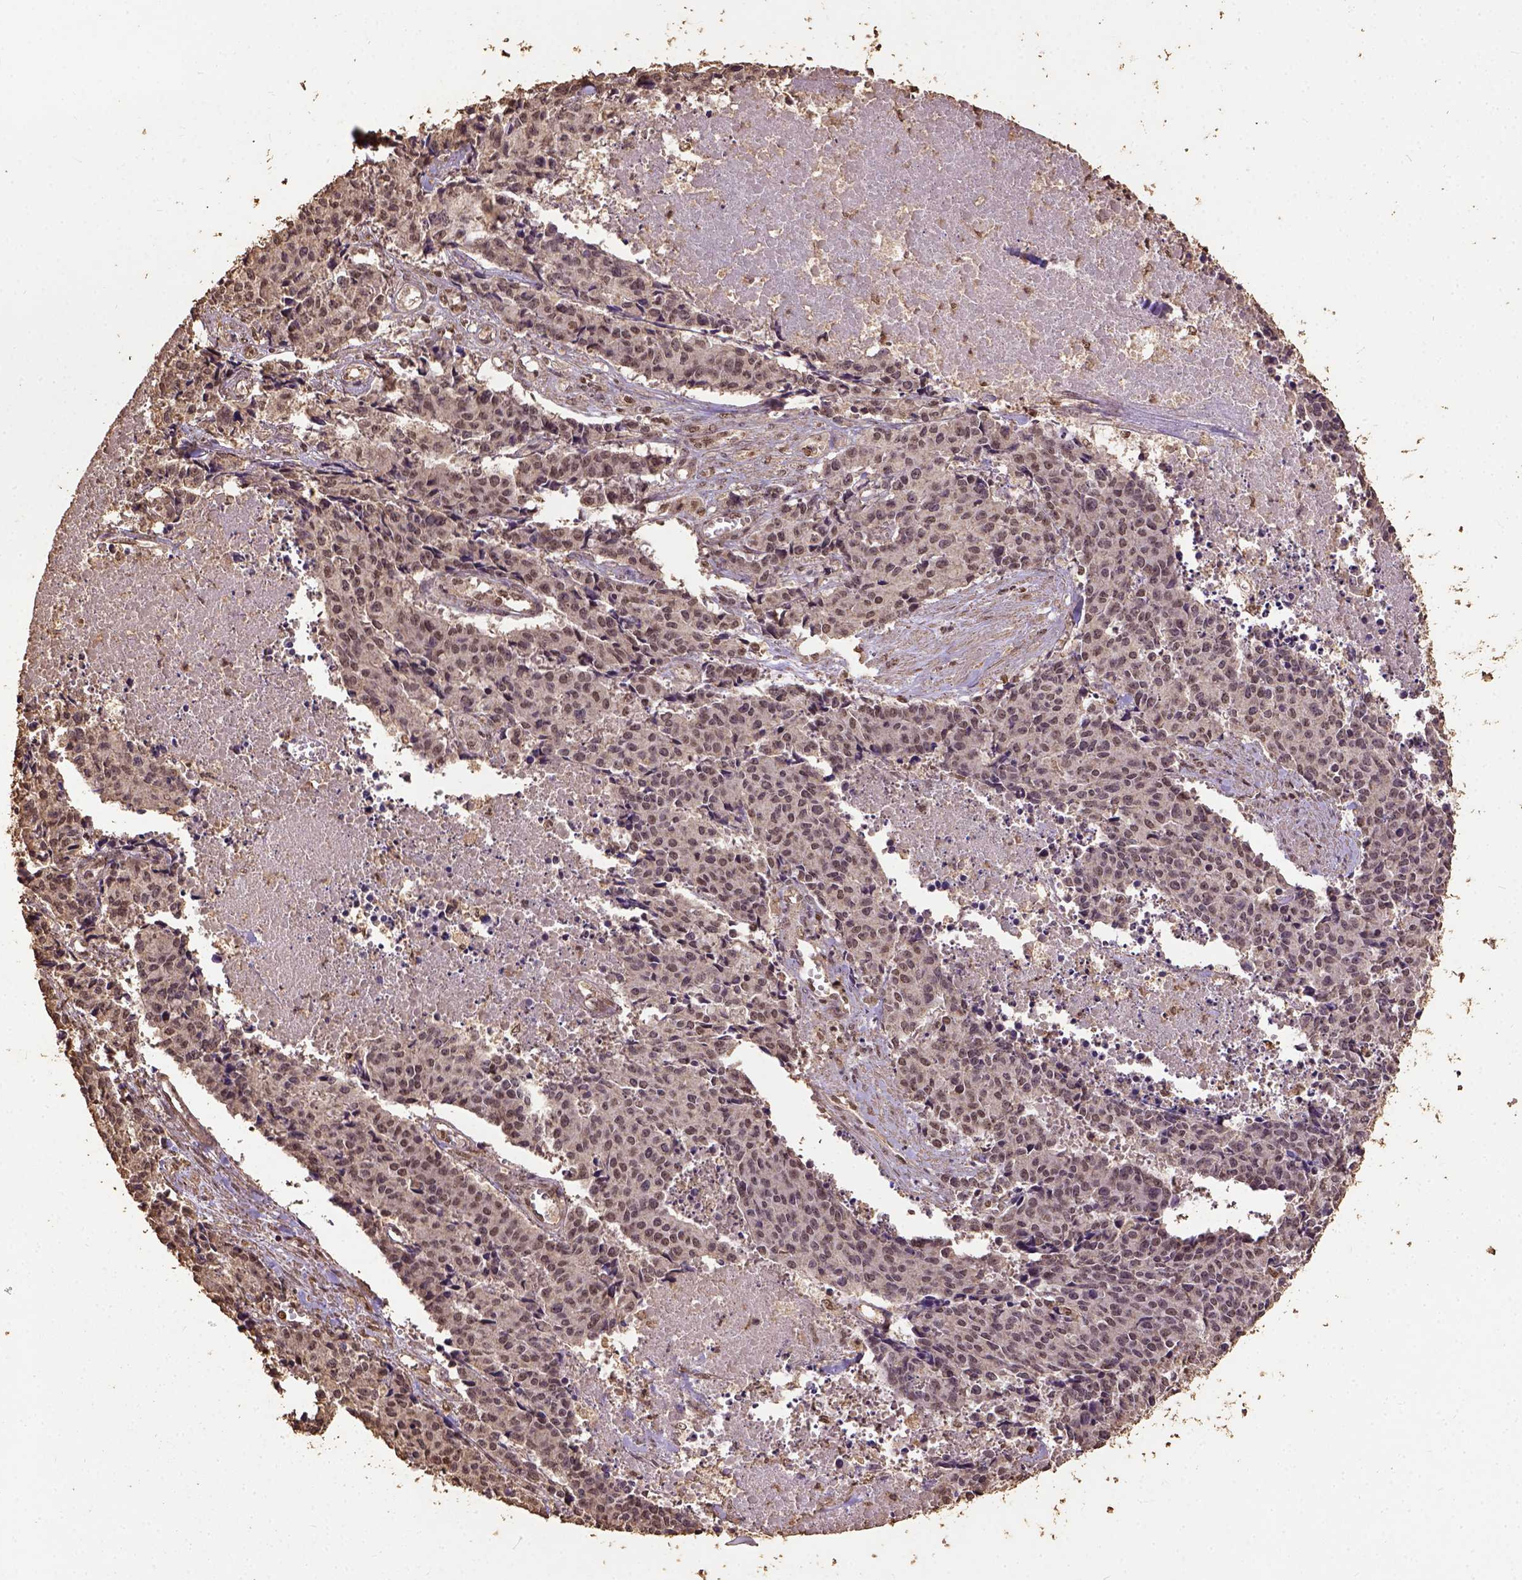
{"staining": {"intensity": "weak", "quantity": "25%-75%", "location": "nuclear"}, "tissue": "cervical cancer", "cell_type": "Tumor cells", "image_type": "cancer", "snomed": [{"axis": "morphology", "description": "Squamous cell carcinoma, NOS"}, {"axis": "topography", "description": "Cervix"}], "caption": "A low amount of weak nuclear staining is appreciated in about 25%-75% of tumor cells in squamous cell carcinoma (cervical) tissue. (DAB (3,3'-diaminobenzidine) = brown stain, brightfield microscopy at high magnification).", "gene": "NACC1", "patient": {"sex": "female", "age": 28}}